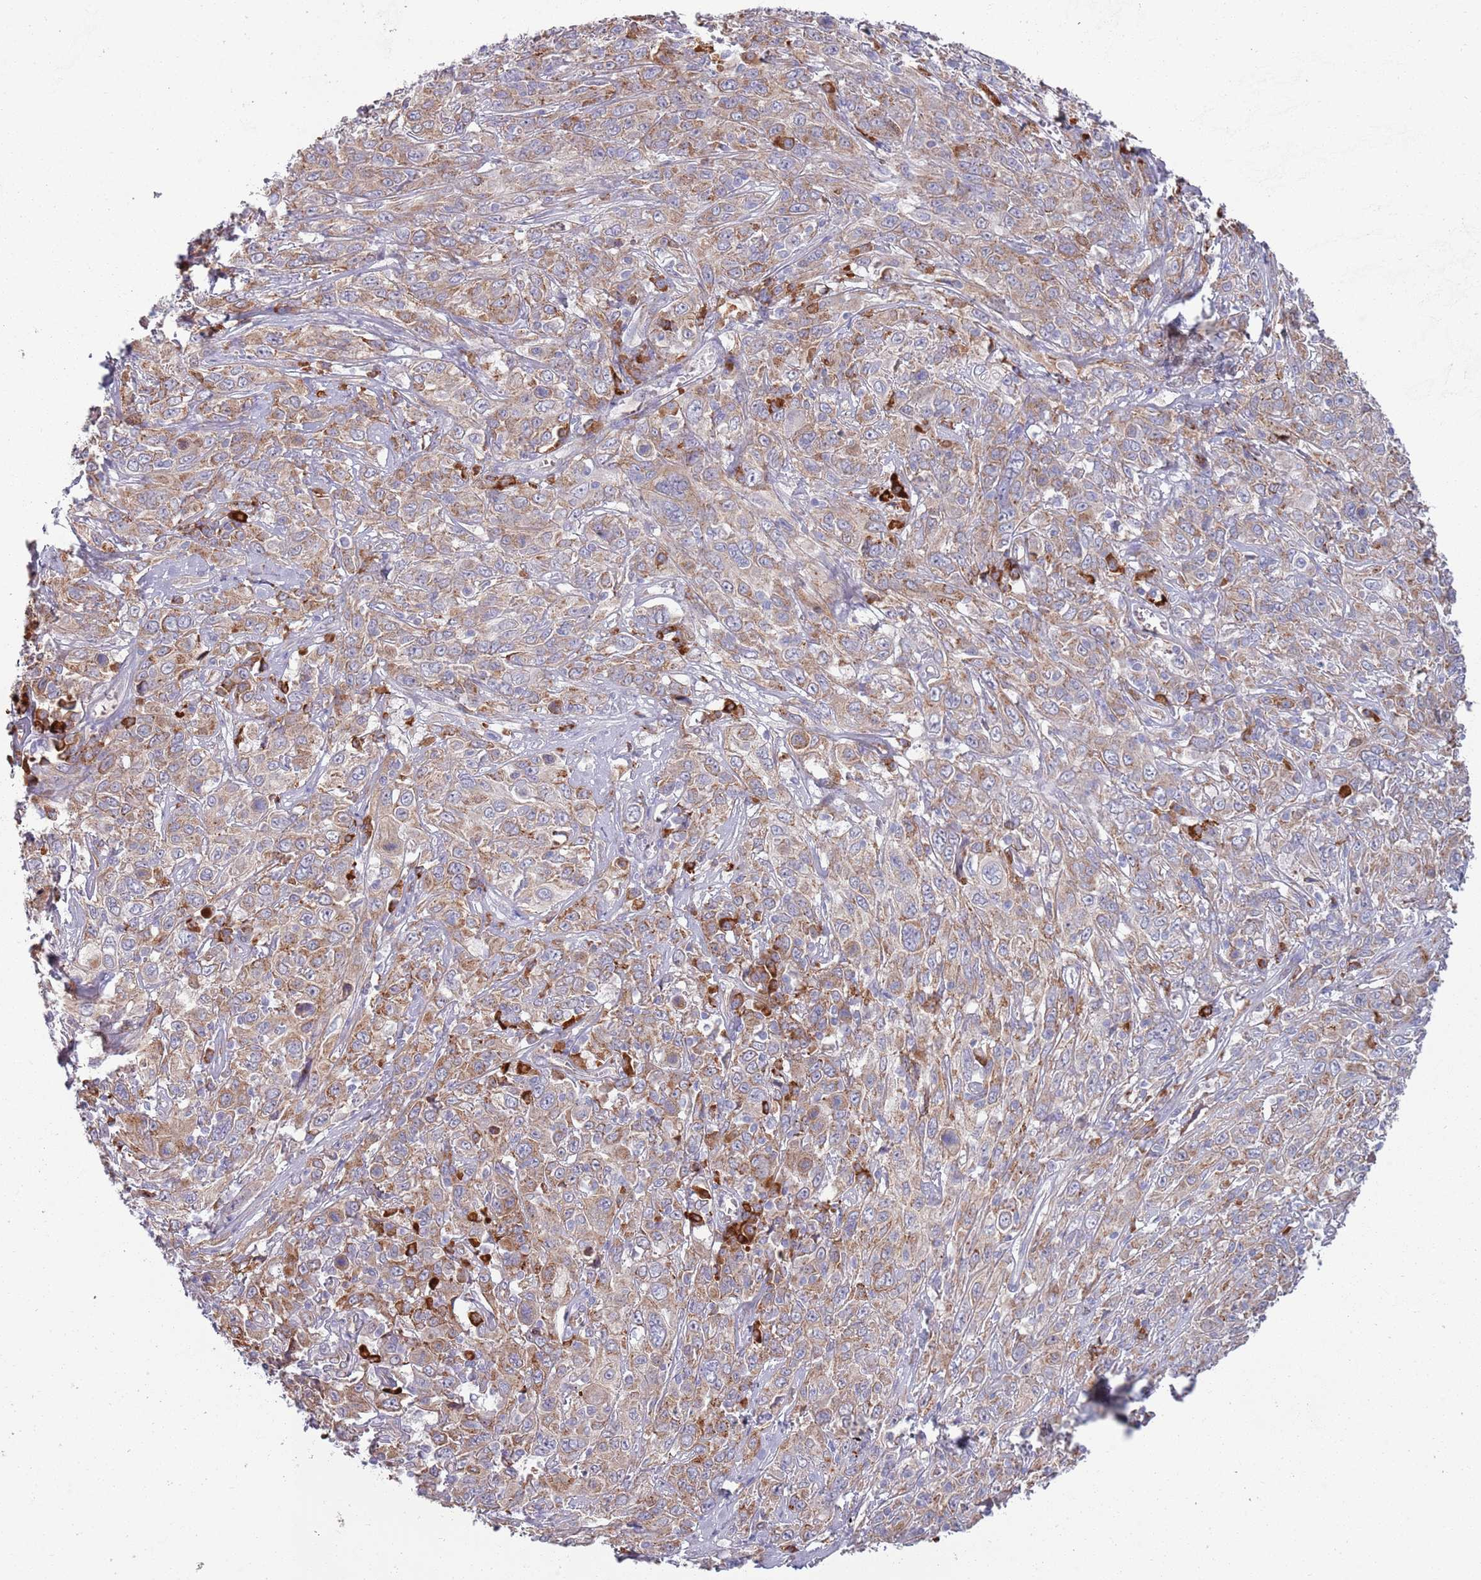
{"staining": {"intensity": "moderate", "quantity": "25%-75%", "location": "cytoplasmic/membranous"}, "tissue": "cervical cancer", "cell_type": "Tumor cells", "image_type": "cancer", "snomed": [{"axis": "morphology", "description": "Squamous cell carcinoma, NOS"}, {"axis": "topography", "description": "Cervix"}], "caption": "Immunohistochemical staining of squamous cell carcinoma (cervical) exhibits medium levels of moderate cytoplasmic/membranous staining in approximately 25%-75% of tumor cells.", "gene": "LTB", "patient": {"sex": "female", "age": 46}}